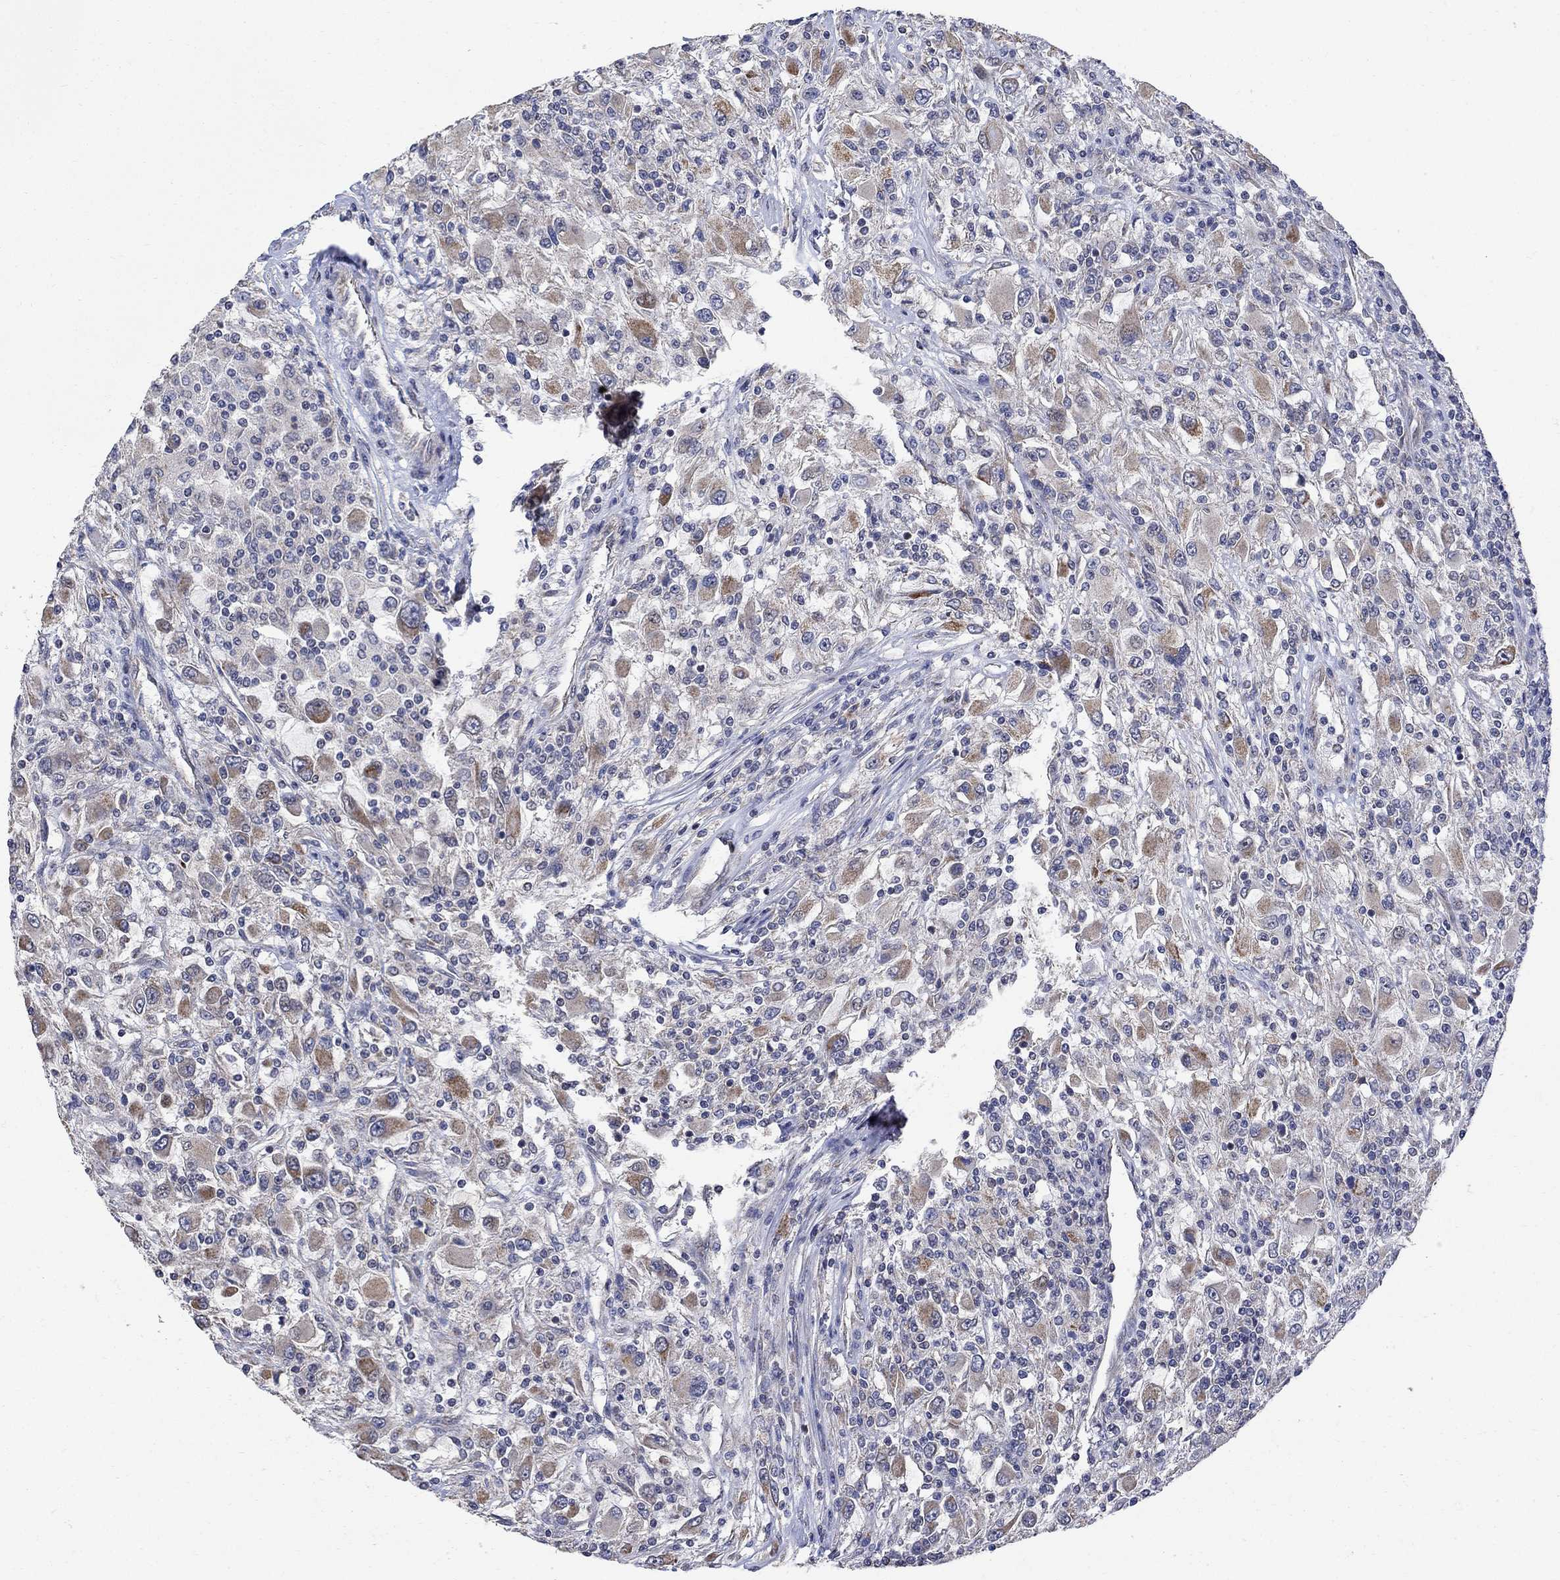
{"staining": {"intensity": "moderate", "quantity": "<25%", "location": "cytoplasmic/membranous"}, "tissue": "renal cancer", "cell_type": "Tumor cells", "image_type": "cancer", "snomed": [{"axis": "morphology", "description": "Adenocarcinoma, NOS"}, {"axis": "topography", "description": "Kidney"}], "caption": "Tumor cells reveal low levels of moderate cytoplasmic/membranous expression in about <25% of cells in human renal cancer (adenocarcinoma).", "gene": "ANKRA2", "patient": {"sex": "female", "age": 67}}